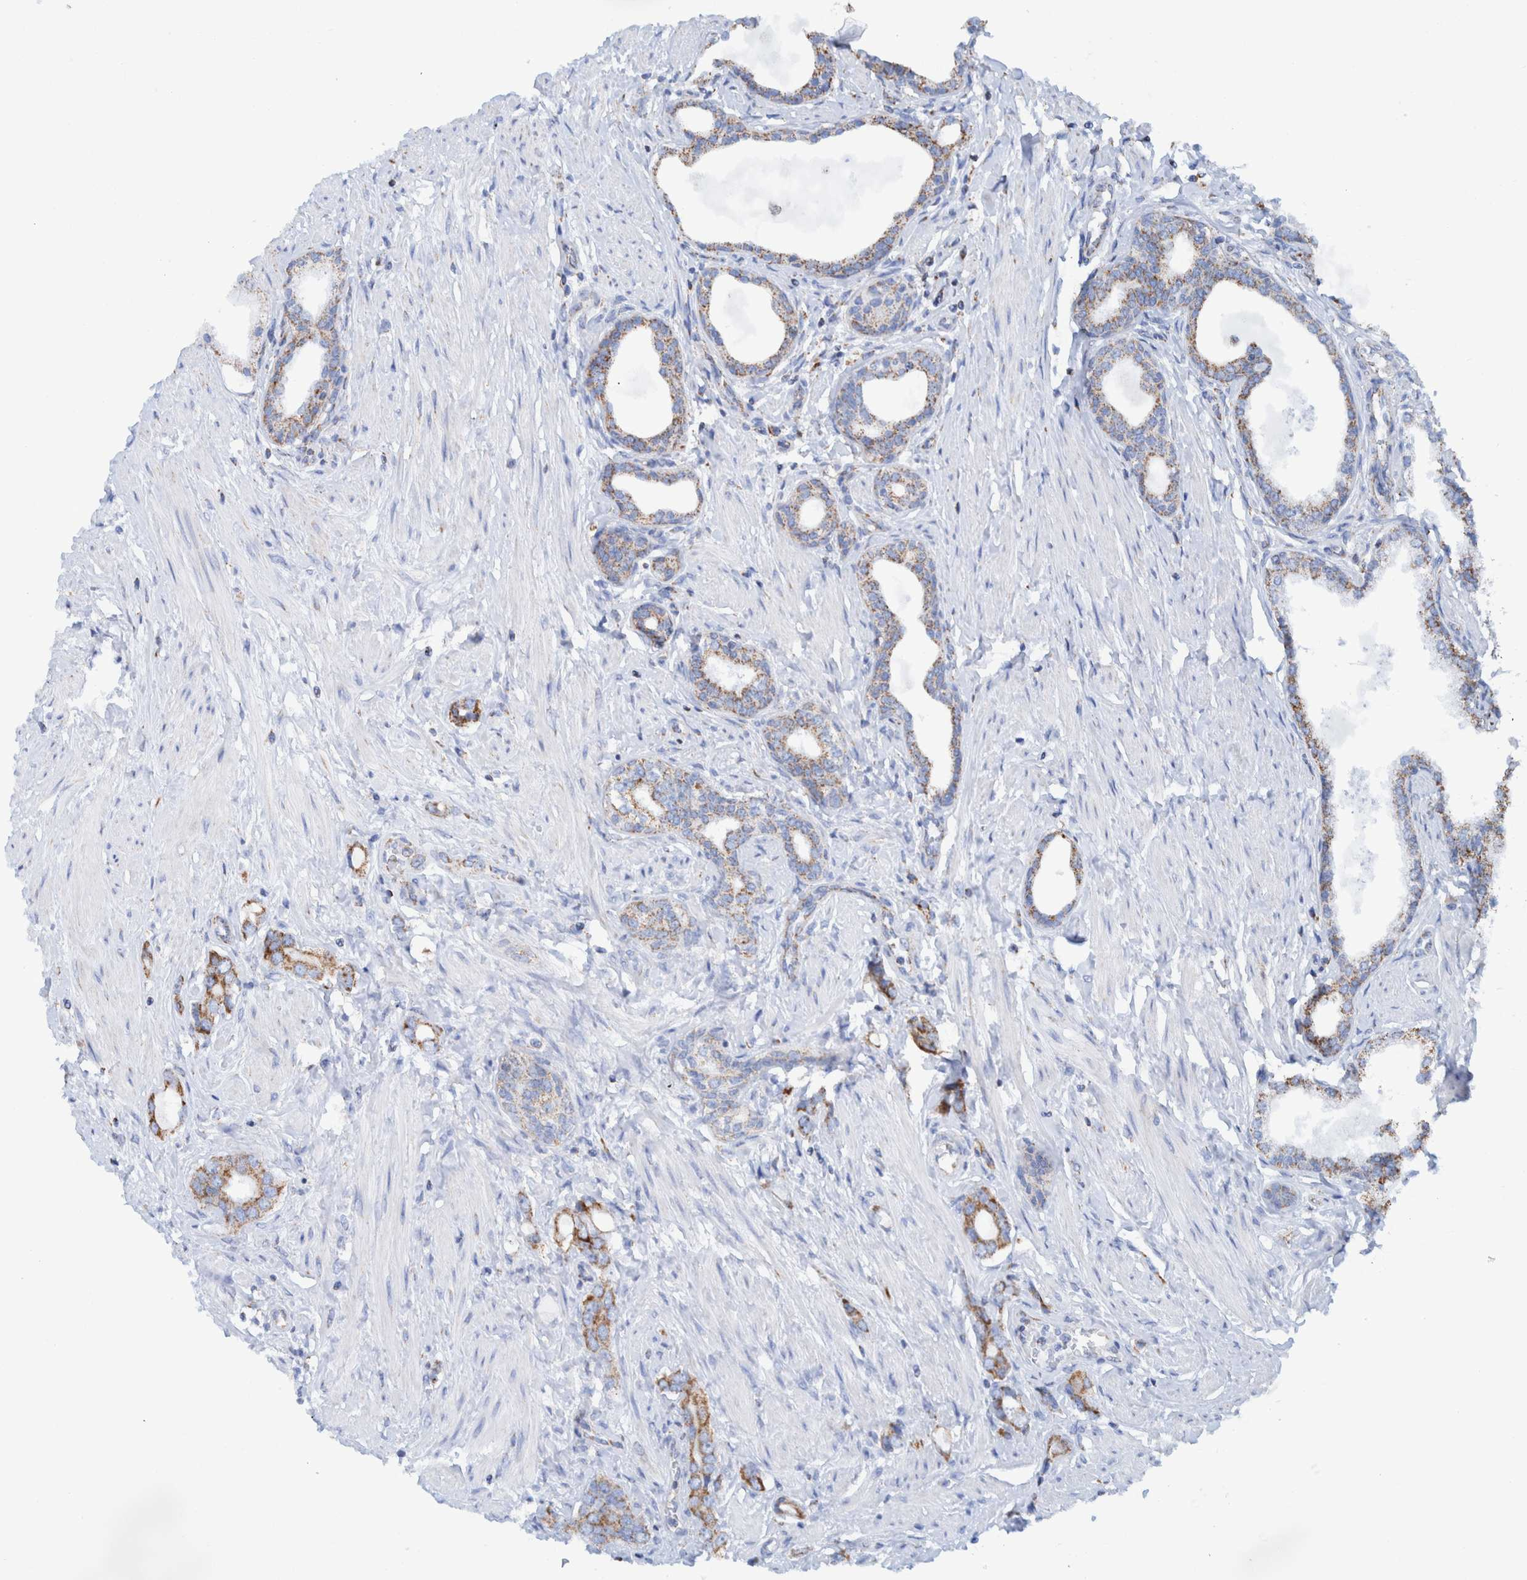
{"staining": {"intensity": "moderate", "quantity": ">75%", "location": "cytoplasmic/membranous"}, "tissue": "prostate cancer", "cell_type": "Tumor cells", "image_type": "cancer", "snomed": [{"axis": "morphology", "description": "Adenocarcinoma, High grade"}, {"axis": "topography", "description": "Prostate"}], "caption": "DAB (3,3'-diaminobenzidine) immunohistochemical staining of human prostate cancer (adenocarcinoma (high-grade)) reveals moderate cytoplasmic/membranous protein staining in approximately >75% of tumor cells.", "gene": "DECR1", "patient": {"sex": "male", "age": 52}}